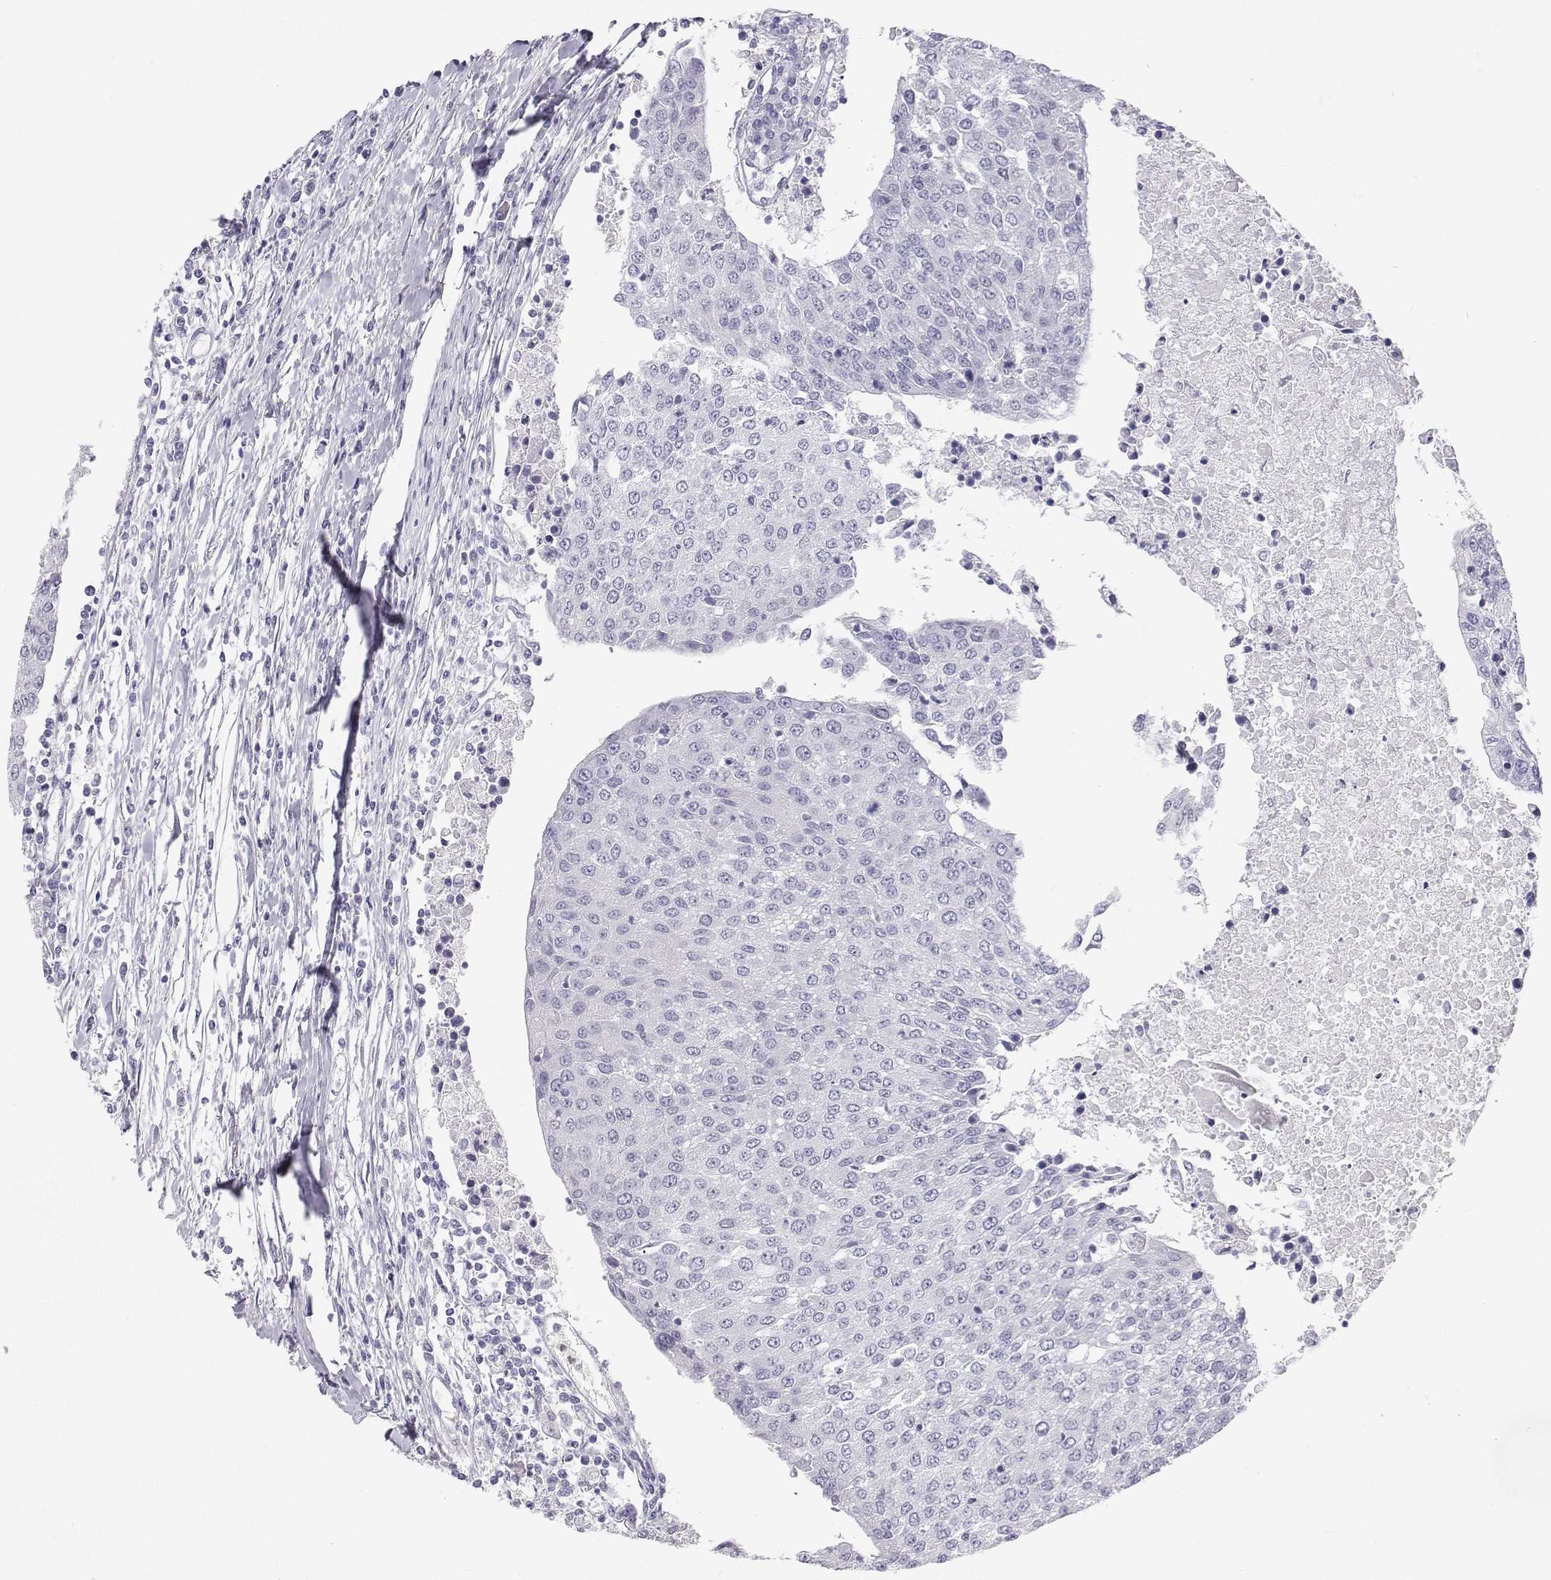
{"staining": {"intensity": "negative", "quantity": "none", "location": "none"}, "tissue": "urothelial cancer", "cell_type": "Tumor cells", "image_type": "cancer", "snomed": [{"axis": "morphology", "description": "Urothelial carcinoma, High grade"}, {"axis": "topography", "description": "Urinary bladder"}], "caption": "The image exhibits no significant positivity in tumor cells of urothelial carcinoma (high-grade).", "gene": "SFTPB", "patient": {"sex": "female", "age": 85}}